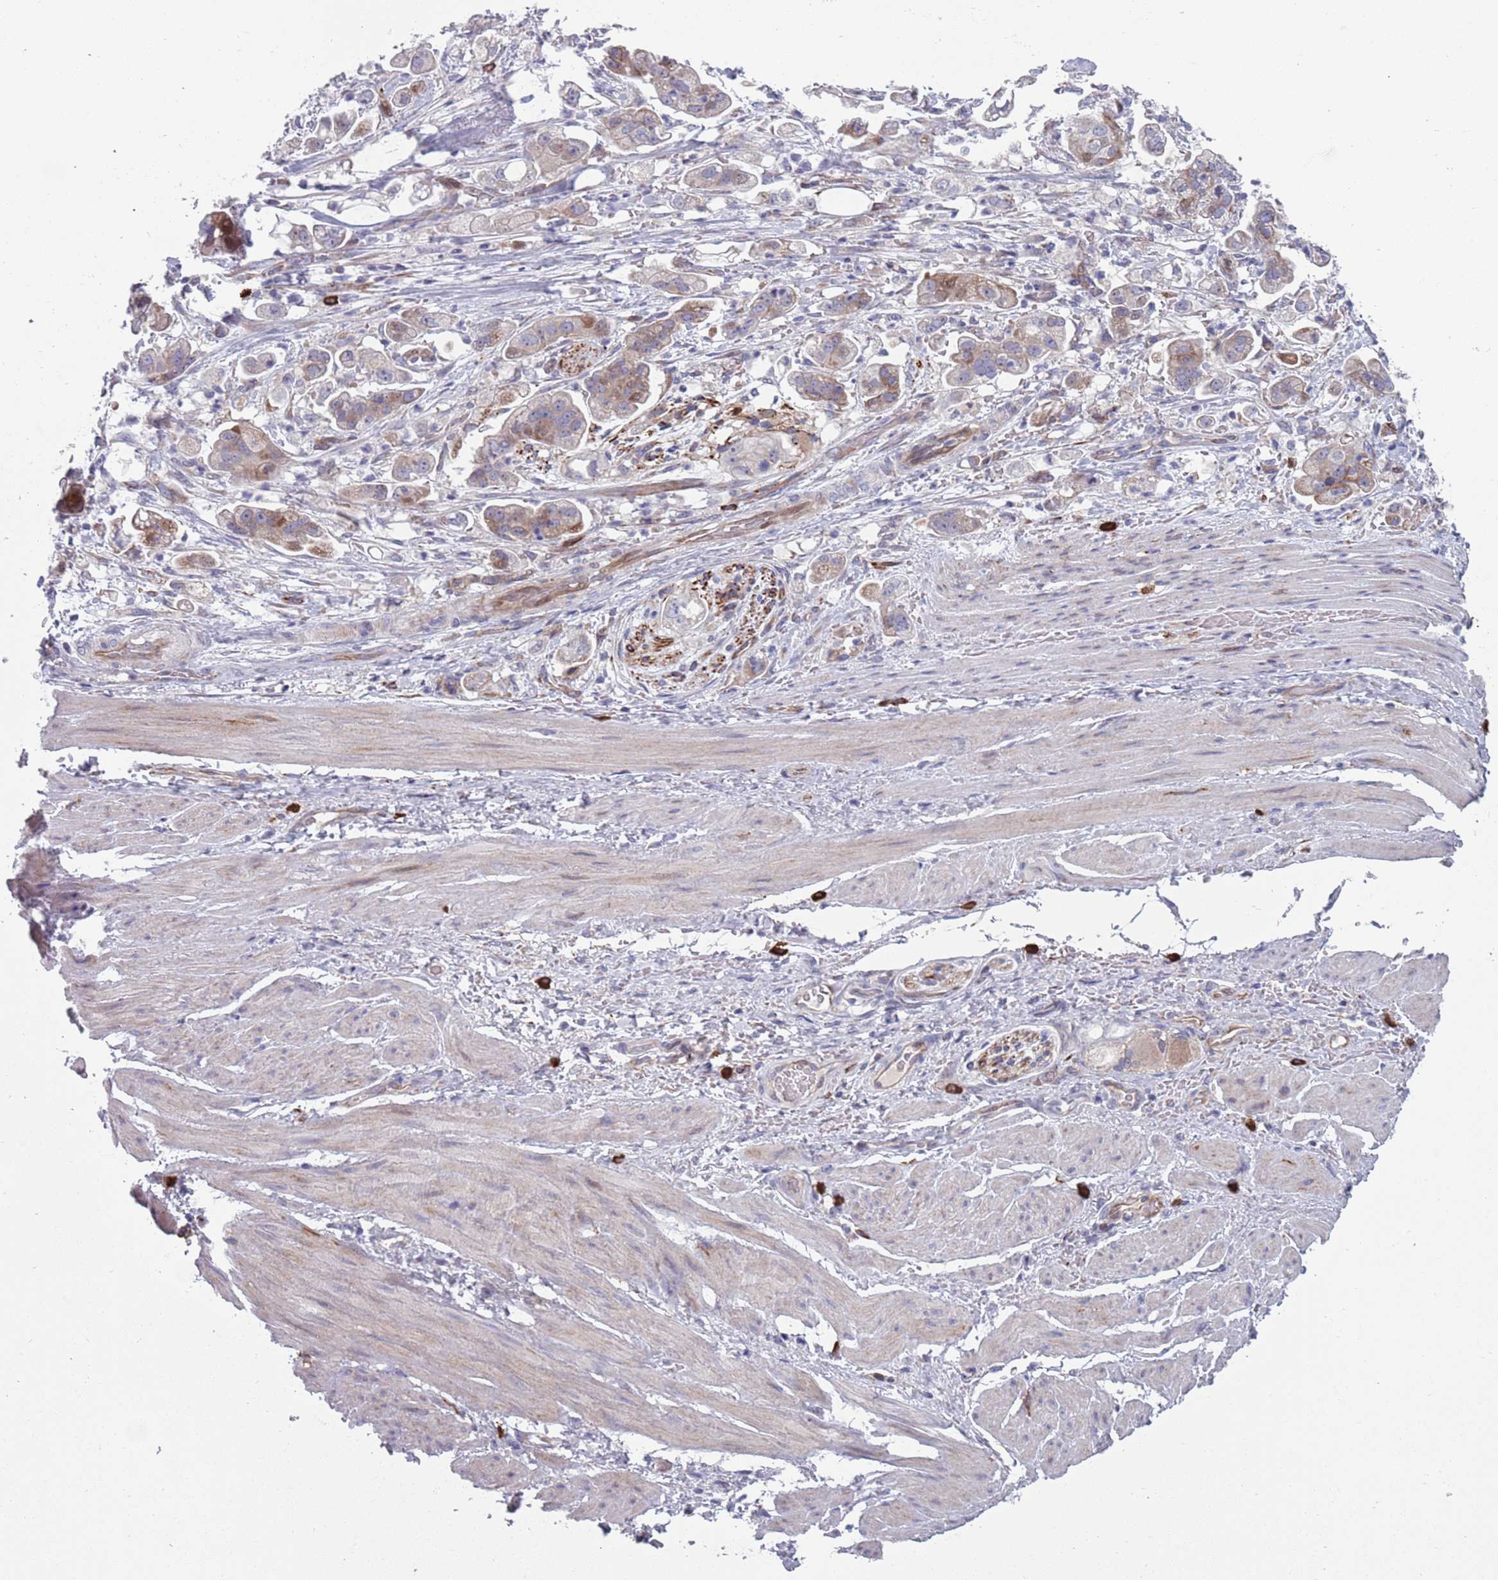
{"staining": {"intensity": "moderate", "quantity": "25%-75%", "location": "cytoplasmic/membranous"}, "tissue": "stomach cancer", "cell_type": "Tumor cells", "image_type": "cancer", "snomed": [{"axis": "morphology", "description": "Adenocarcinoma, NOS"}, {"axis": "topography", "description": "Stomach"}], "caption": "High-magnification brightfield microscopy of stomach cancer (adenocarcinoma) stained with DAB (3,3'-diaminobenzidine) (brown) and counterstained with hematoxylin (blue). tumor cells exhibit moderate cytoplasmic/membranous expression is seen in about25%-75% of cells. (DAB IHC, brown staining for protein, blue staining for nuclei).", "gene": "TYW1", "patient": {"sex": "male", "age": 62}}